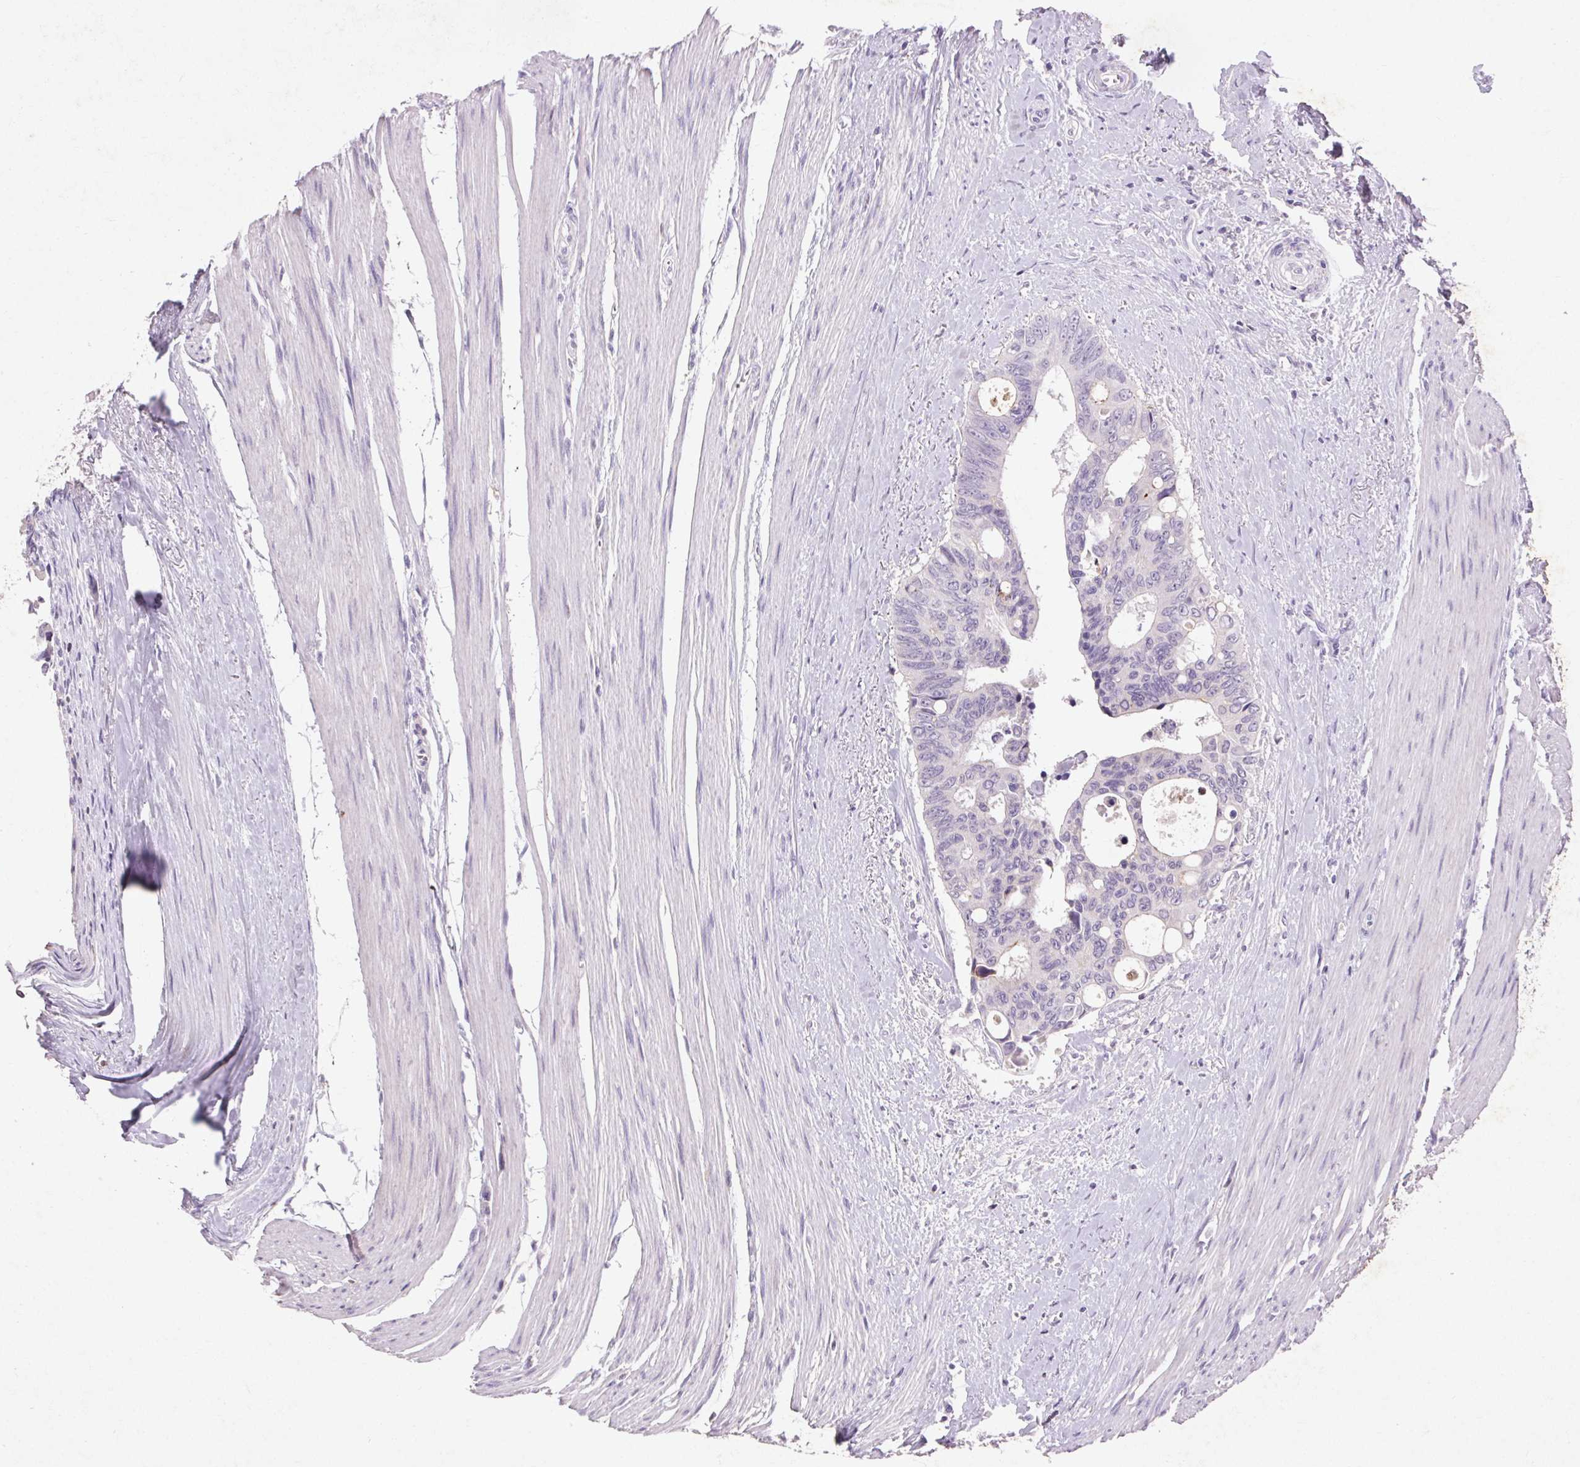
{"staining": {"intensity": "negative", "quantity": "none", "location": "none"}, "tissue": "colorectal cancer", "cell_type": "Tumor cells", "image_type": "cancer", "snomed": [{"axis": "morphology", "description": "Adenocarcinoma, NOS"}, {"axis": "topography", "description": "Rectum"}], "caption": "A high-resolution photomicrograph shows immunohistochemistry (IHC) staining of colorectal adenocarcinoma, which shows no significant expression in tumor cells.", "gene": "FNDC7", "patient": {"sex": "male", "age": 76}}